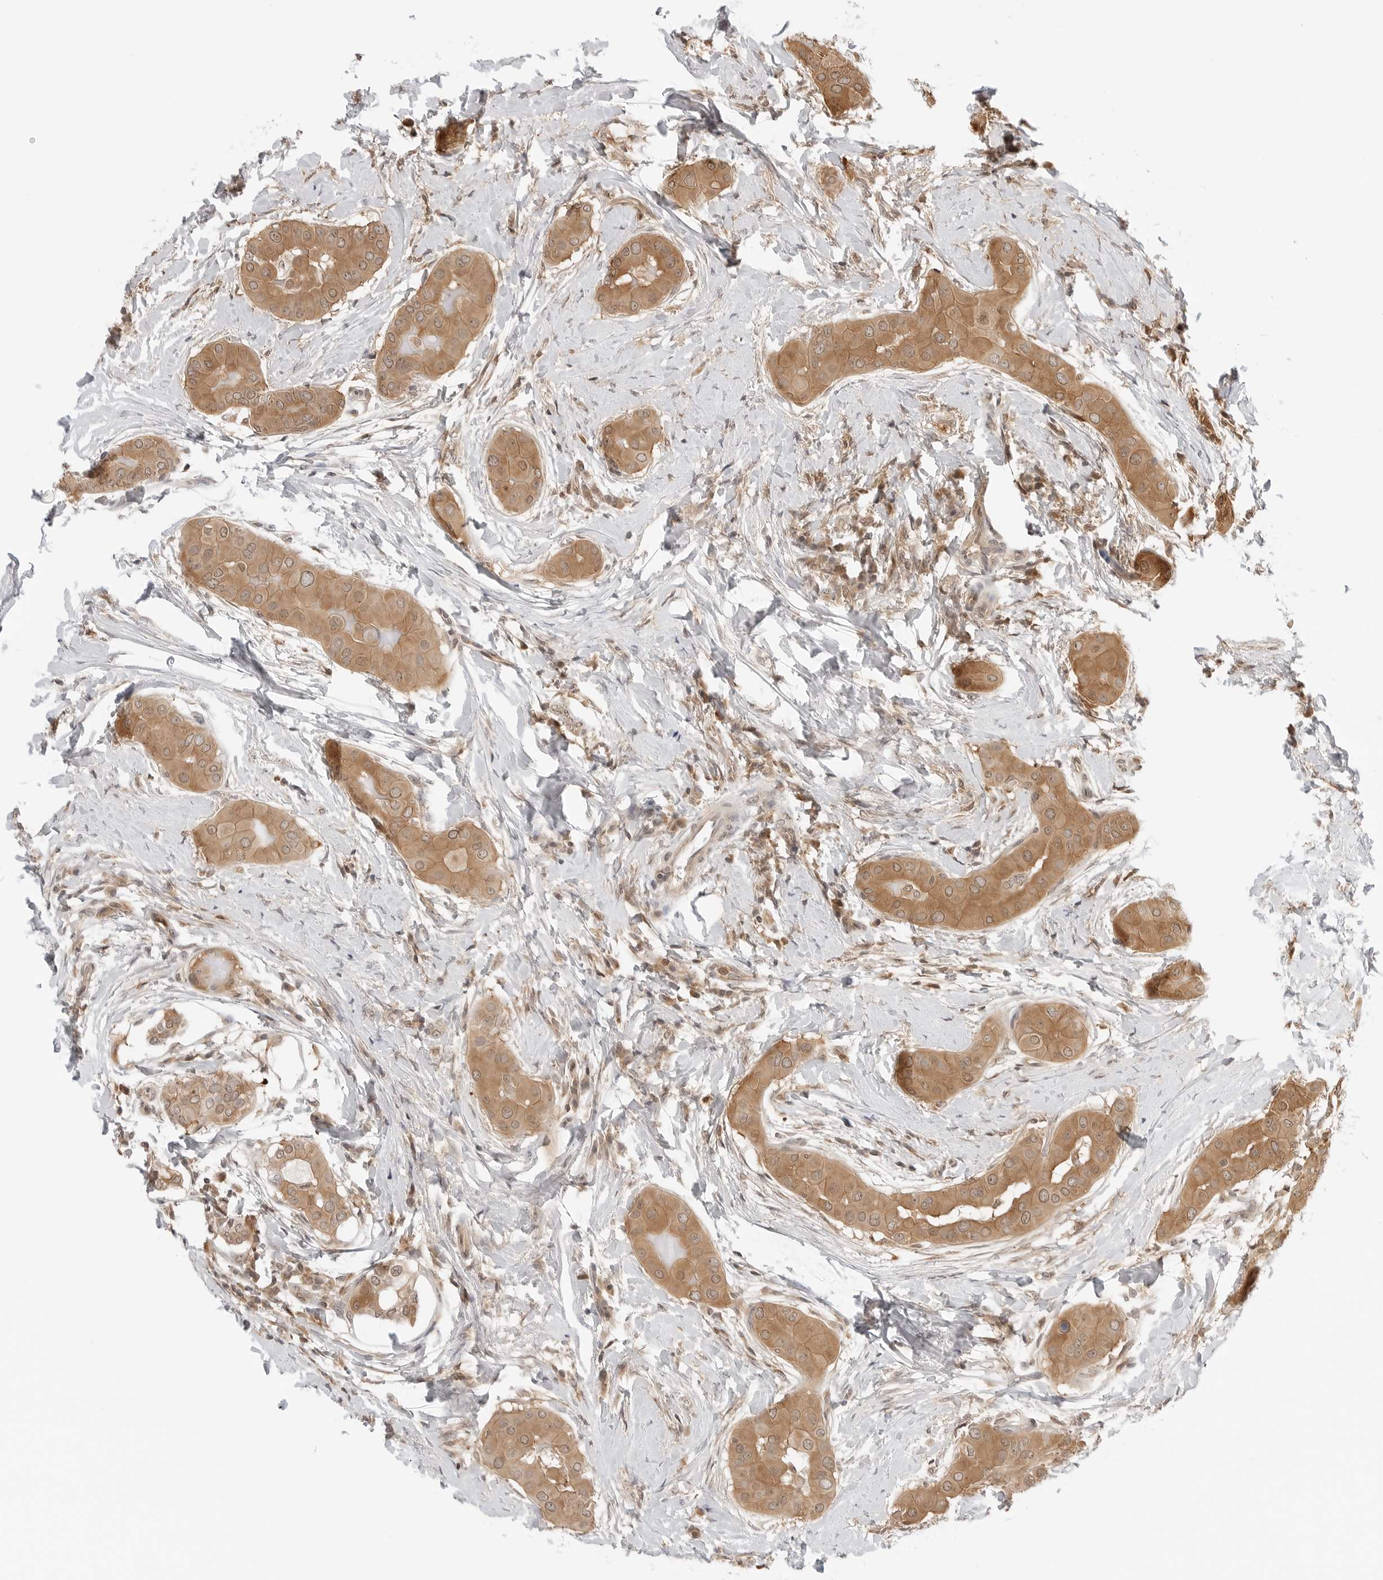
{"staining": {"intensity": "moderate", "quantity": ">75%", "location": "cytoplasmic/membranous,nuclear"}, "tissue": "thyroid cancer", "cell_type": "Tumor cells", "image_type": "cancer", "snomed": [{"axis": "morphology", "description": "Papillary adenocarcinoma, NOS"}, {"axis": "topography", "description": "Thyroid gland"}], "caption": "Immunohistochemistry (IHC) photomicrograph of papillary adenocarcinoma (thyroid) stained for a protein (brown), which demonstrates medium levels of moderate cytoplasmic/membranous and nuclear positivity in about >75% of tumor cells.", "gene": "NUDC", "patient": {"sex": "male", "age": 33}}